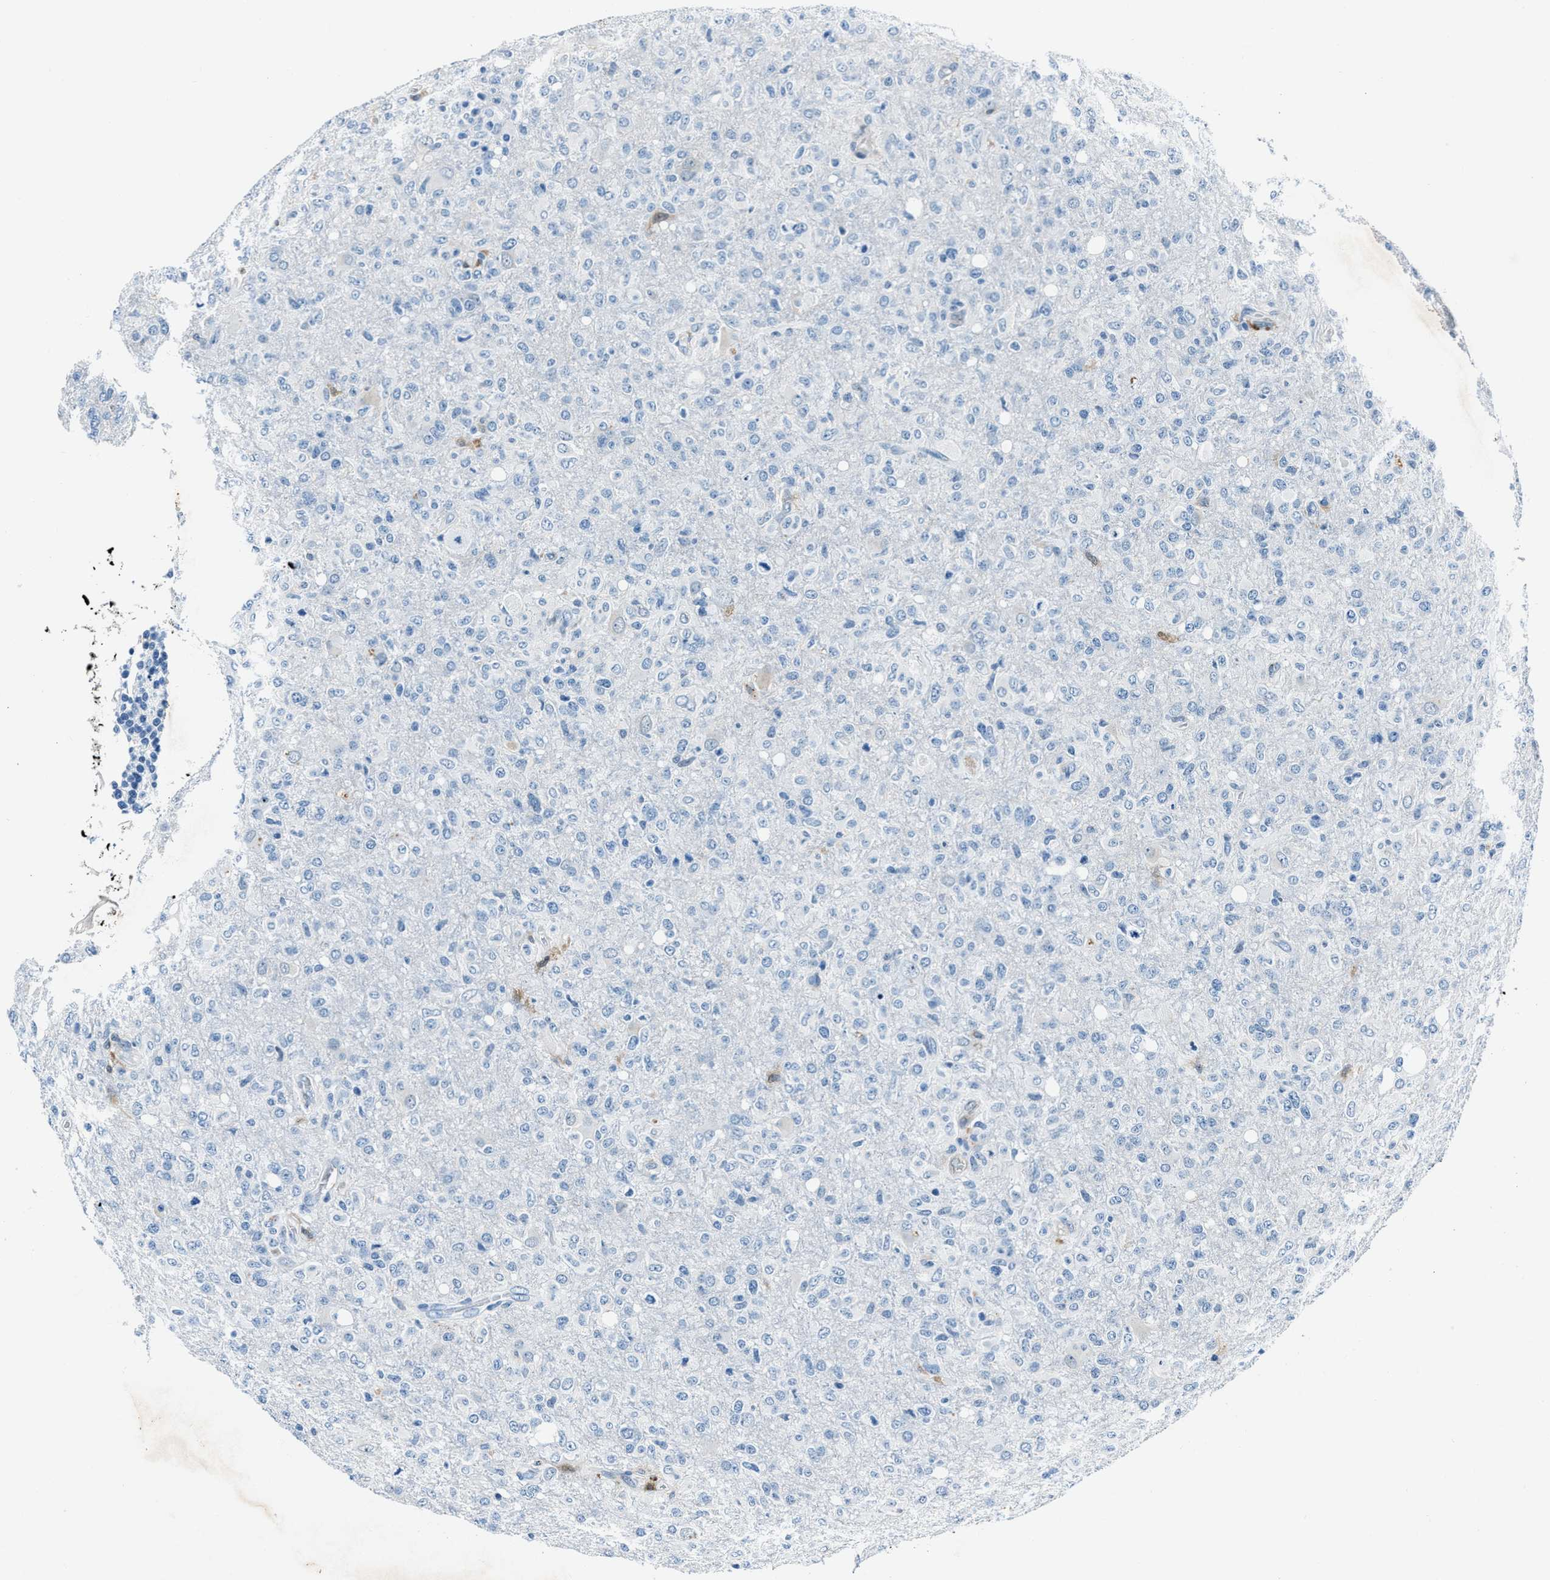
{"staining": {"intensity": "negative", "quantity": "none", "location": "none"}, "tissue": "glioma", "cell_type": "Tumor cells", "image_type": "cancer", "snomed": [{"axis": "morphology", "description": "Glioma, malignant, High grade"}, {"axis": "topography", "description": "Brain"}], "caption": "This is a histopathology image of immunohistochemistry staining of glioma, which shows no expression in tumor cells. (Immunohistochemistry, brightfield microscopy, high magnification).", "gene": "PTPDC1", "patient": {"sex": "female", "age": 57}}